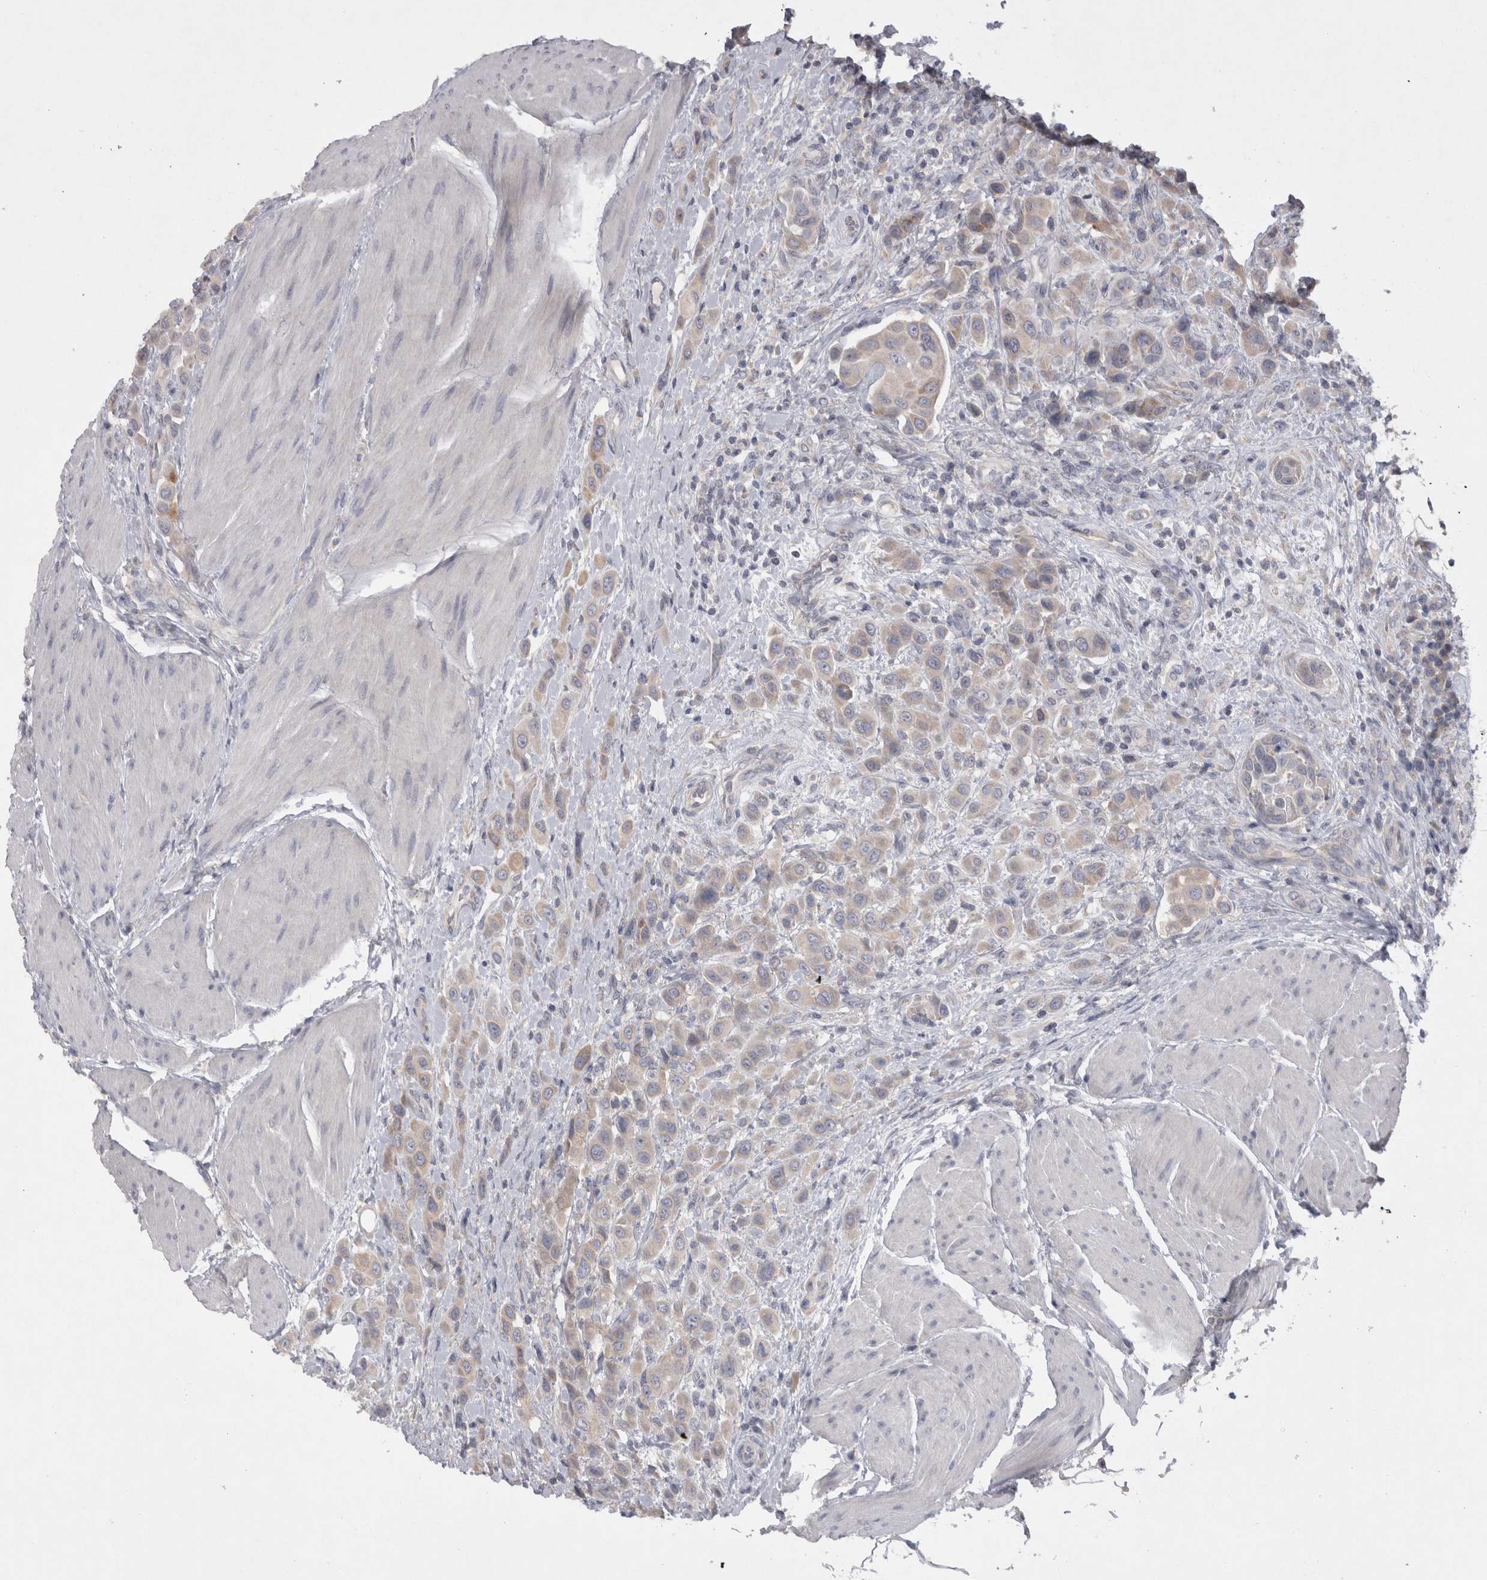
{"staining": {"intensity": "weak", "quantity": ">75%", "location": "cytoplasmic/membranous"}, "tissue": "urothelial cancer", "cell_type": "Tumor cells", "image_type": "cancer", "snomed": [{"axis": "morphology", "description": "Urothelial carcinoma, High grade"}, {"axis": "topography", "description": "Urinary bladder"}], "caption": "Immunohistochemical staining of urothelial cancer demonstrates low levels of weak cytoplasmic/membranous protein staining in approximately >75% of tumor cells. The staining was performed using DAB, with brown indicating positive protein expression. Nuclei are stained blue with hematoxylin.", "gene": "LRRC40", "patient": {"sex": "male", "age": 50}}